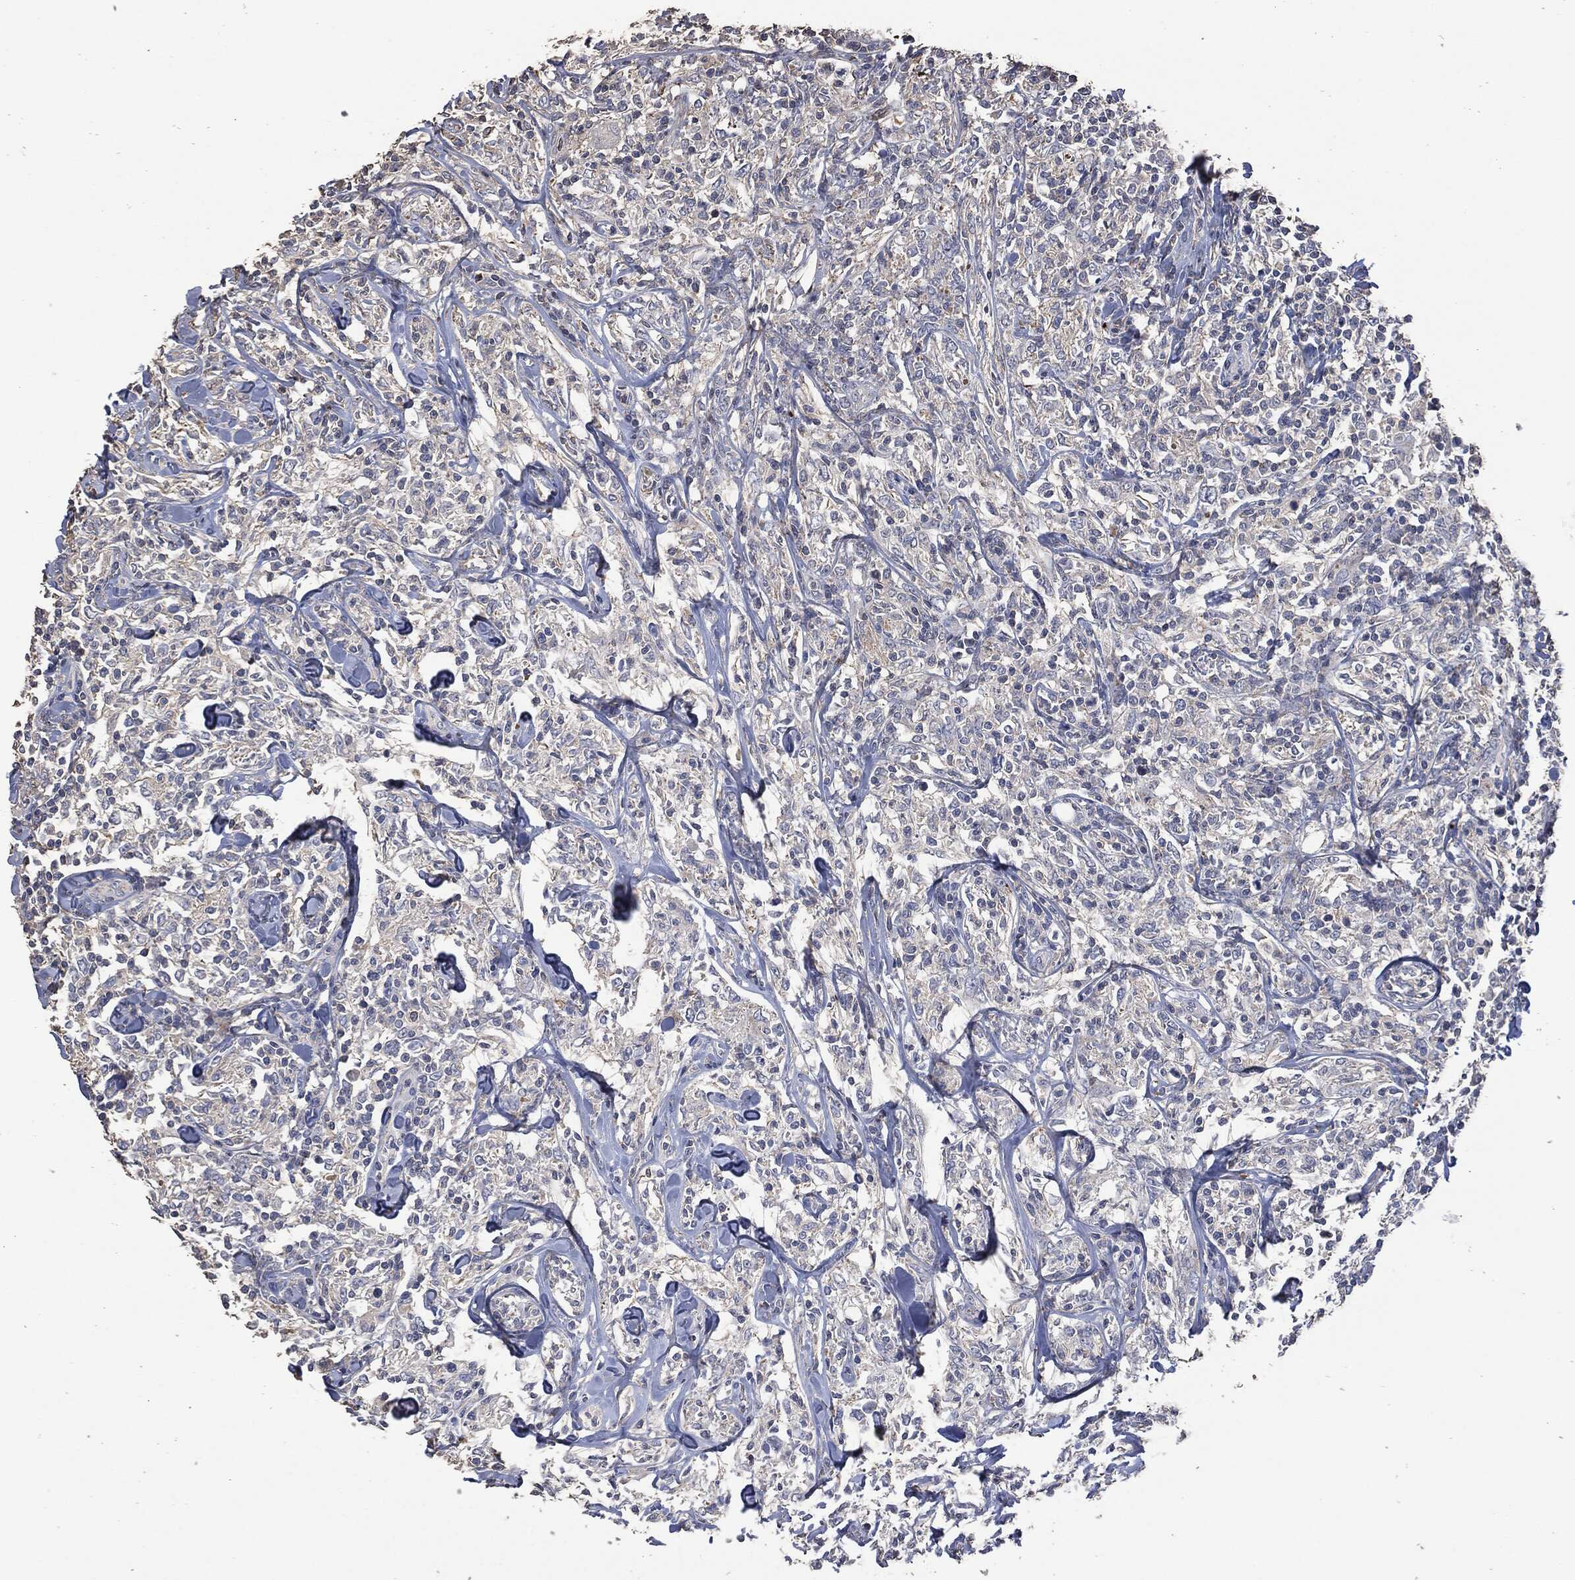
{"staining": {"intensity": "negative", "quantity": "none", "location": "none"}, "tissue": "lymphoma", "cell_type": "Tumor cells", "image_type": "cancer", "snomed": [{"axis": "morphology", "description": "Malignant lymphoma, non-Hodgkin's type, High grade"}, {"axis": "topography", "description": "Lymph node"}], "caption": "Immunohistochemical staining of lymphoma shows no significant staining in tumor cells. (Brightfield microscopy of DAB immunohistochemistry (IHC) at high magnification).", "gene": "MSLN", "patient": {"sex": "female", "age": 84}}